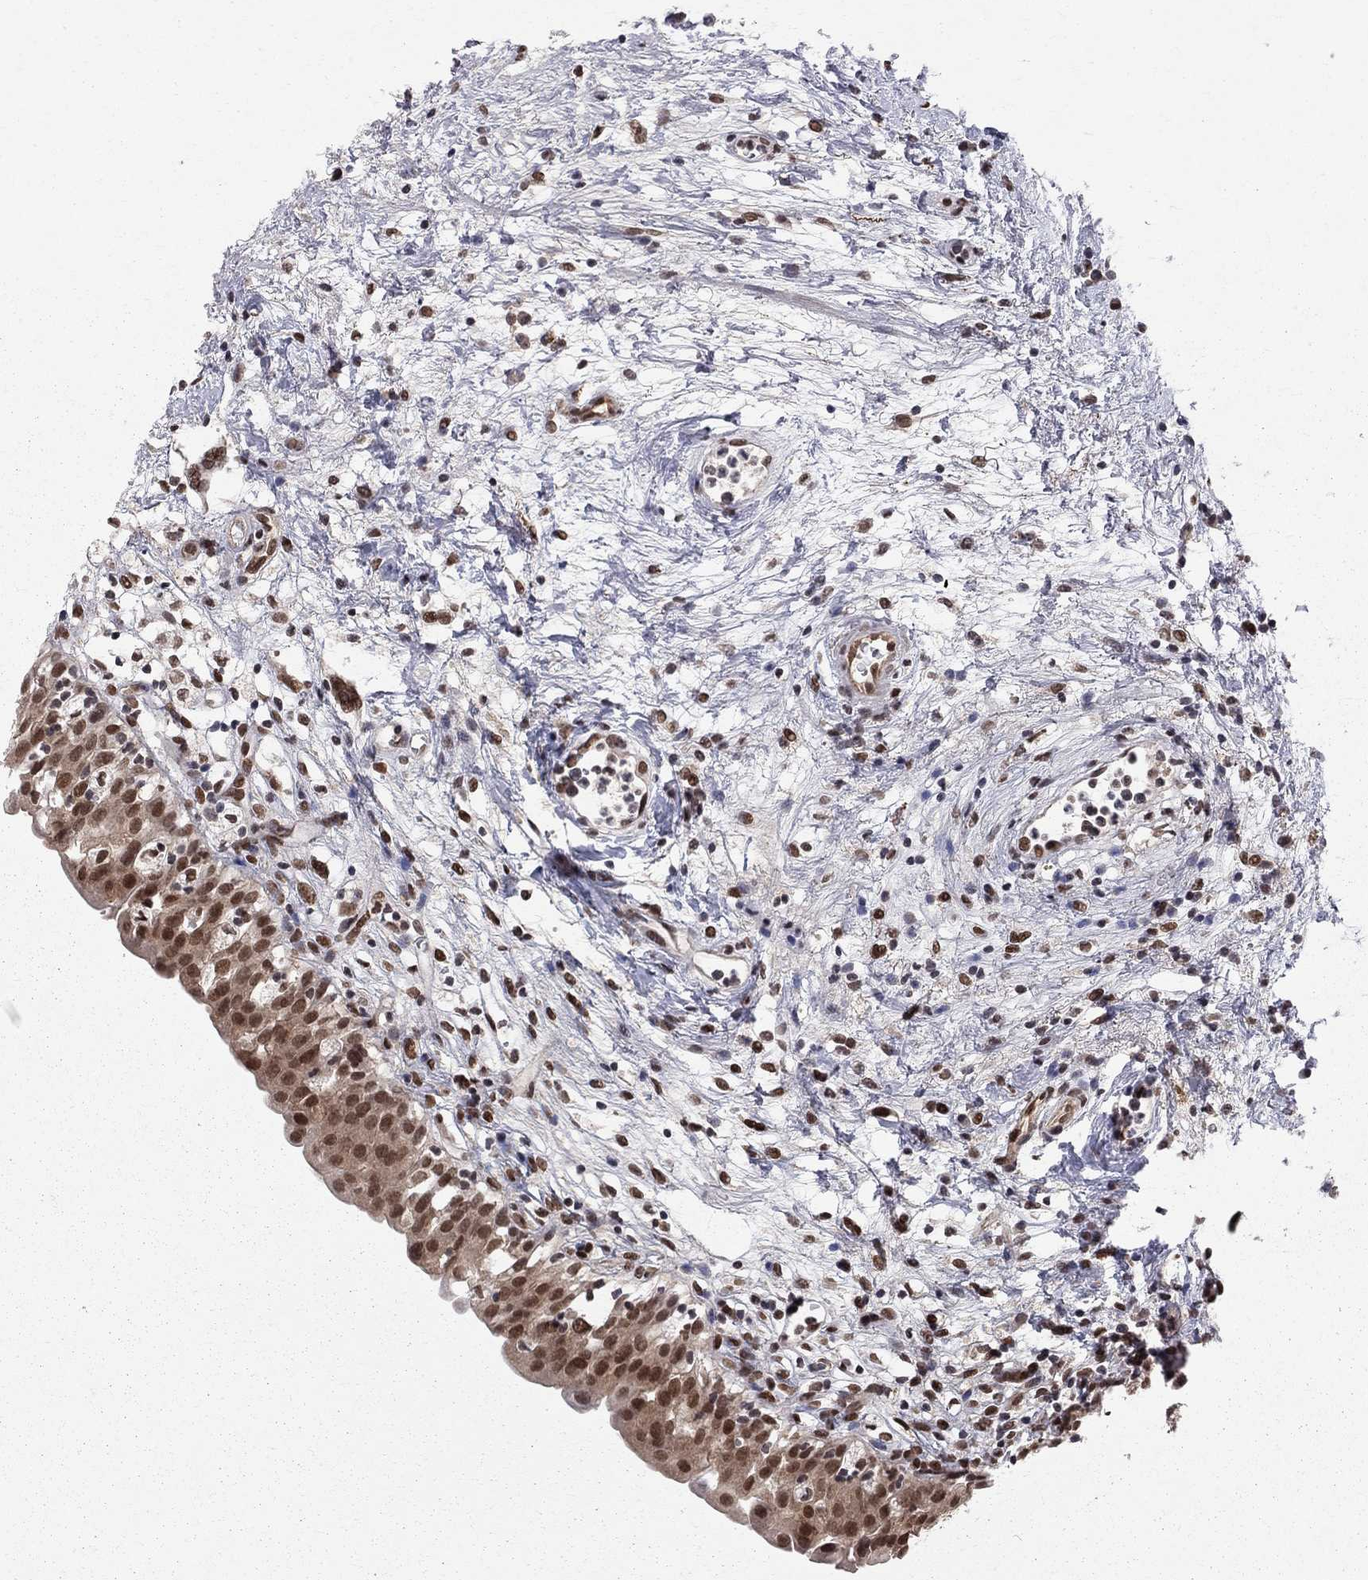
{"staining": {"intensity": "moderate", "quantity": ">75%", "location": "nuclear"}, "tissue": "urinary bladder", "cell_type": "Urothelial cells", "image_type": "normal", "snomed": [{"axis": "morphology", "description": "Normal tissue, NOS"}, {"axis": "topography", "description": "Urinary bladder"}], "caption": "IHC histopathology image of unremarkable urinary bladder stained for a protein (brown), which demonstrates medium levels of moderate nuclear staining in about >75% of urothelial cells.", "gene": "SAP30L", "patient": {"sex": "male", "age": 76}}